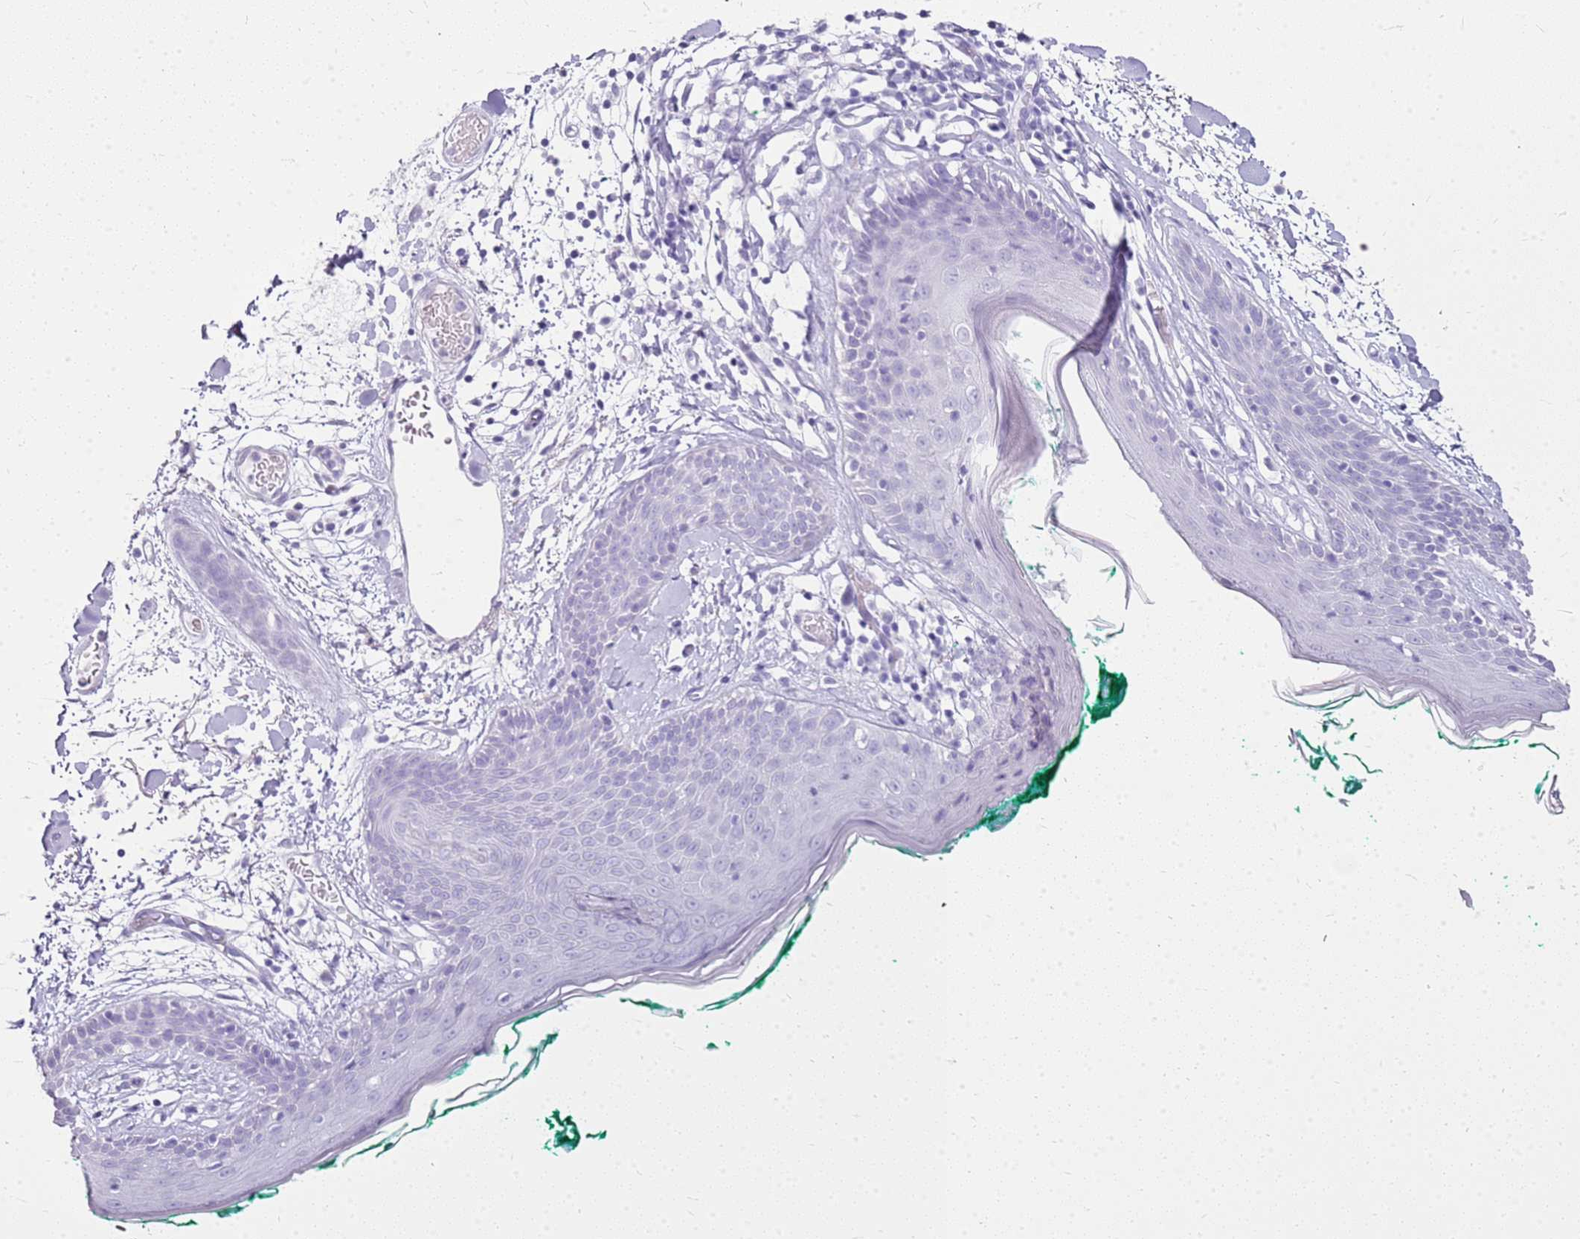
{"staining": {"intensity": "negative", "quantity": "none", "location": "none"}, "tissue": "skin", "cell_type": "Fibroblasts", "image_type": "normal", "snomed": [{"axis": "morphology", "description": "Normal tissue, NOS"}, {"axis": "topography", "description": "Skin"}], "caption": "Histopathology image shows no protein positivity in fibroblasts of benign skin.", "gene": "CA8", "patient": {"sex": "male", "age": 79}}